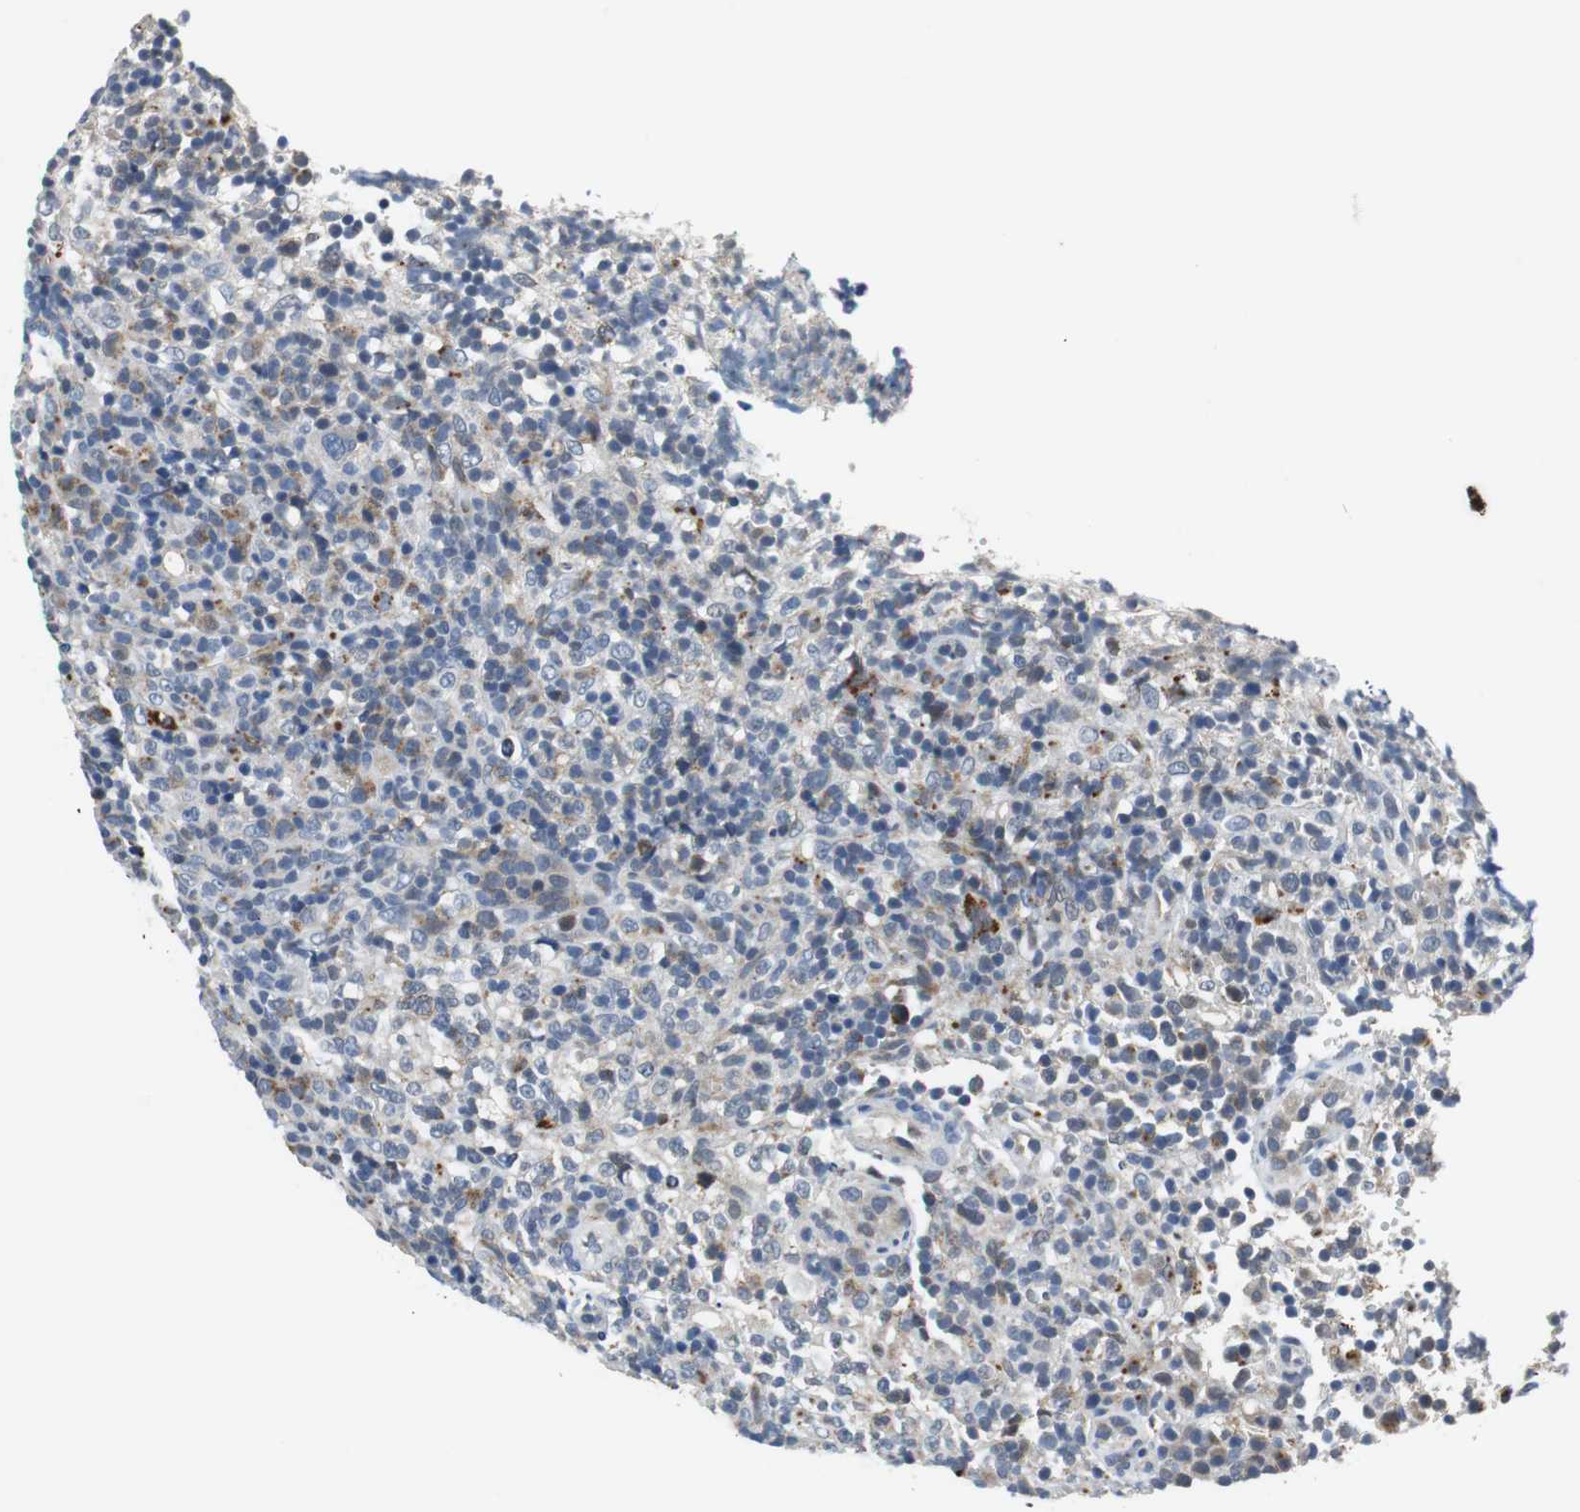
{"staining": {"intensity": "weak", "quantity": "<25%", "location": "cytoplasmic/membranous"}, "tissue": "lymphoma", "cell_type": "Tumor cells", "image_type": "cancer", "snomed": [{"axis": "morphology", "description": "Malignant lymphoma, non-Hodgkin's type, High grade"}, {"axis": "topography", "description": "Lymph node"}], "caption": "An immunohistochemistry photomicrograph of lymphoma is shown. There is no staining in tumor cells of lymphoma.", "gene": "NLGN1", "patient": {"sex": "female", "age": 76}}